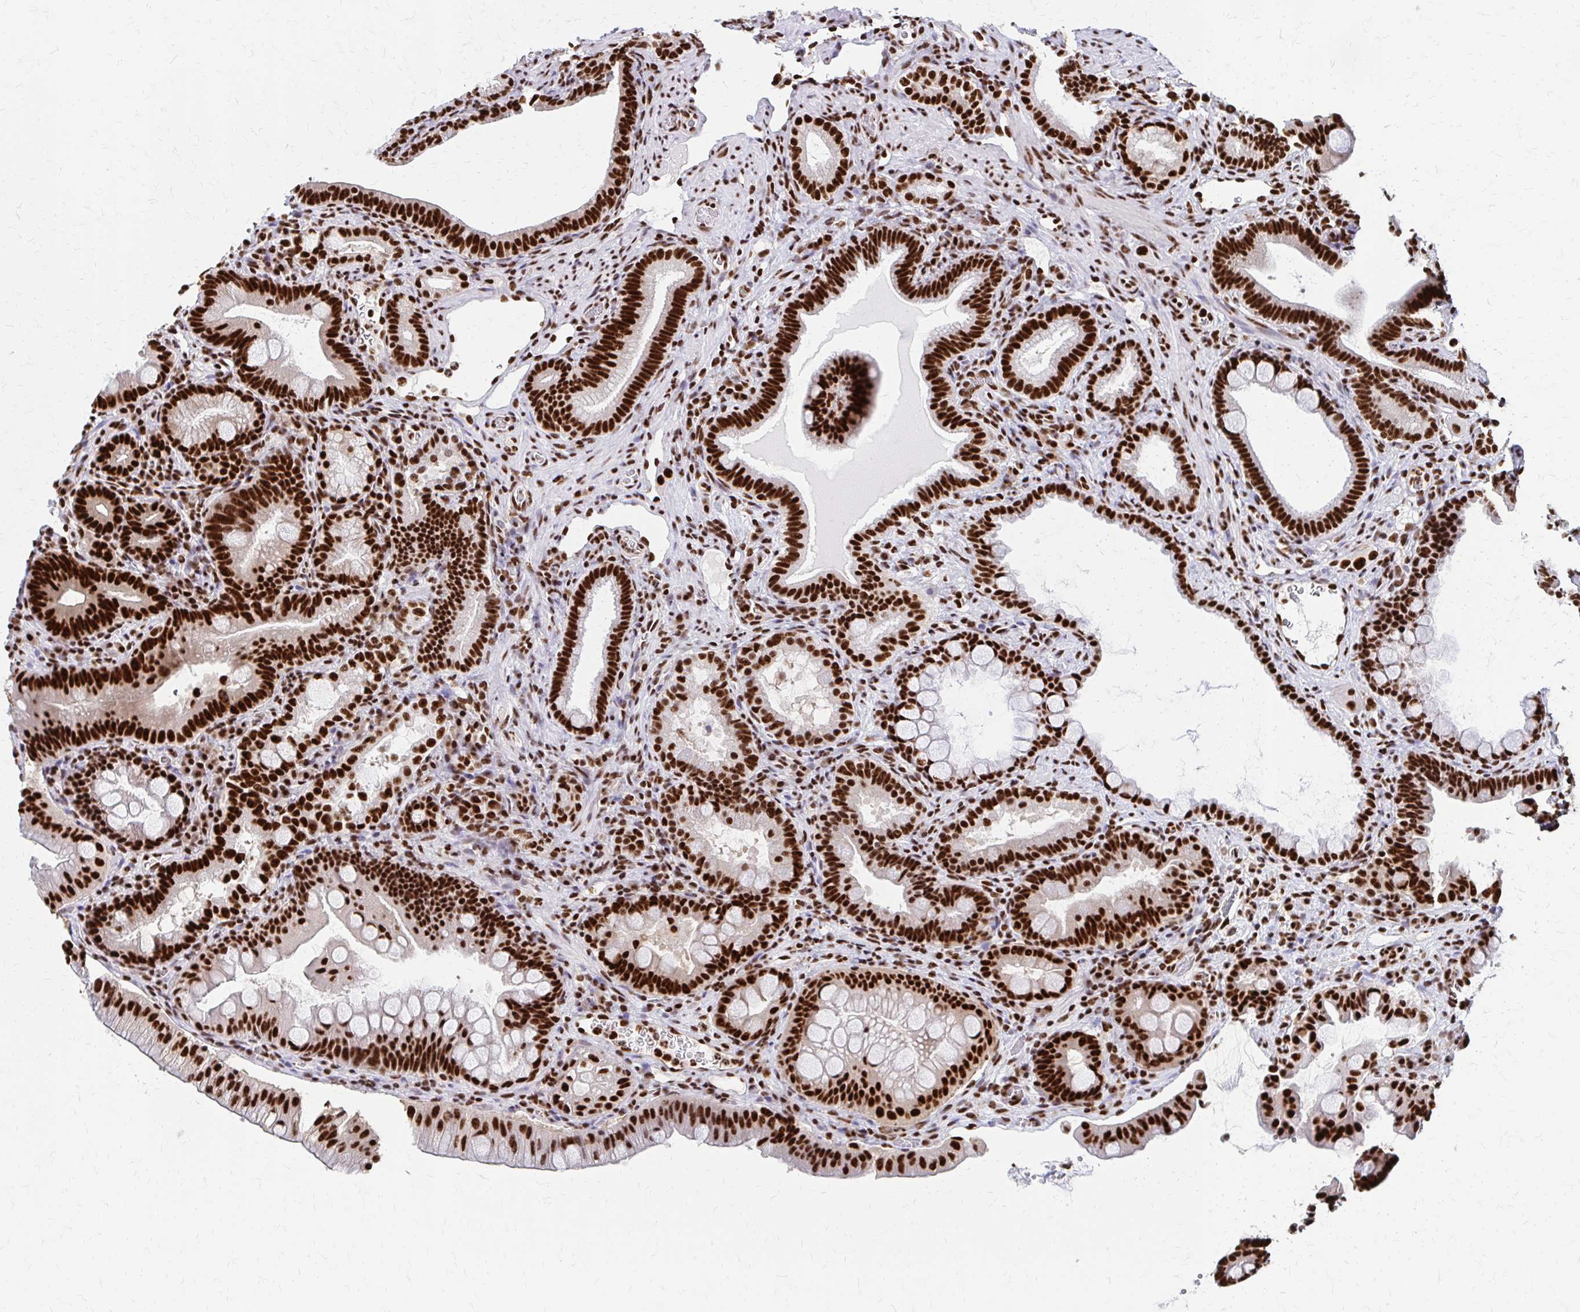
{"staining": {"intensity": "strong", "quantity": ">75%", "location": "nuclear"}, "tissue": "duodenum", "cell_type": "Glandular cells", "image_type": "normal", "snomed": [{"axis": "morphology", "description": "Normal tissue, NOS"}, {"axis": "topography", "description": "Duodenum"}], "caption": "A high amount of strong nuclear positivity is seen in about >75% of glandular cells in benign duodenum.", "gene": "CNKSR3", "patient": {"sex": "male", "age": 59}}